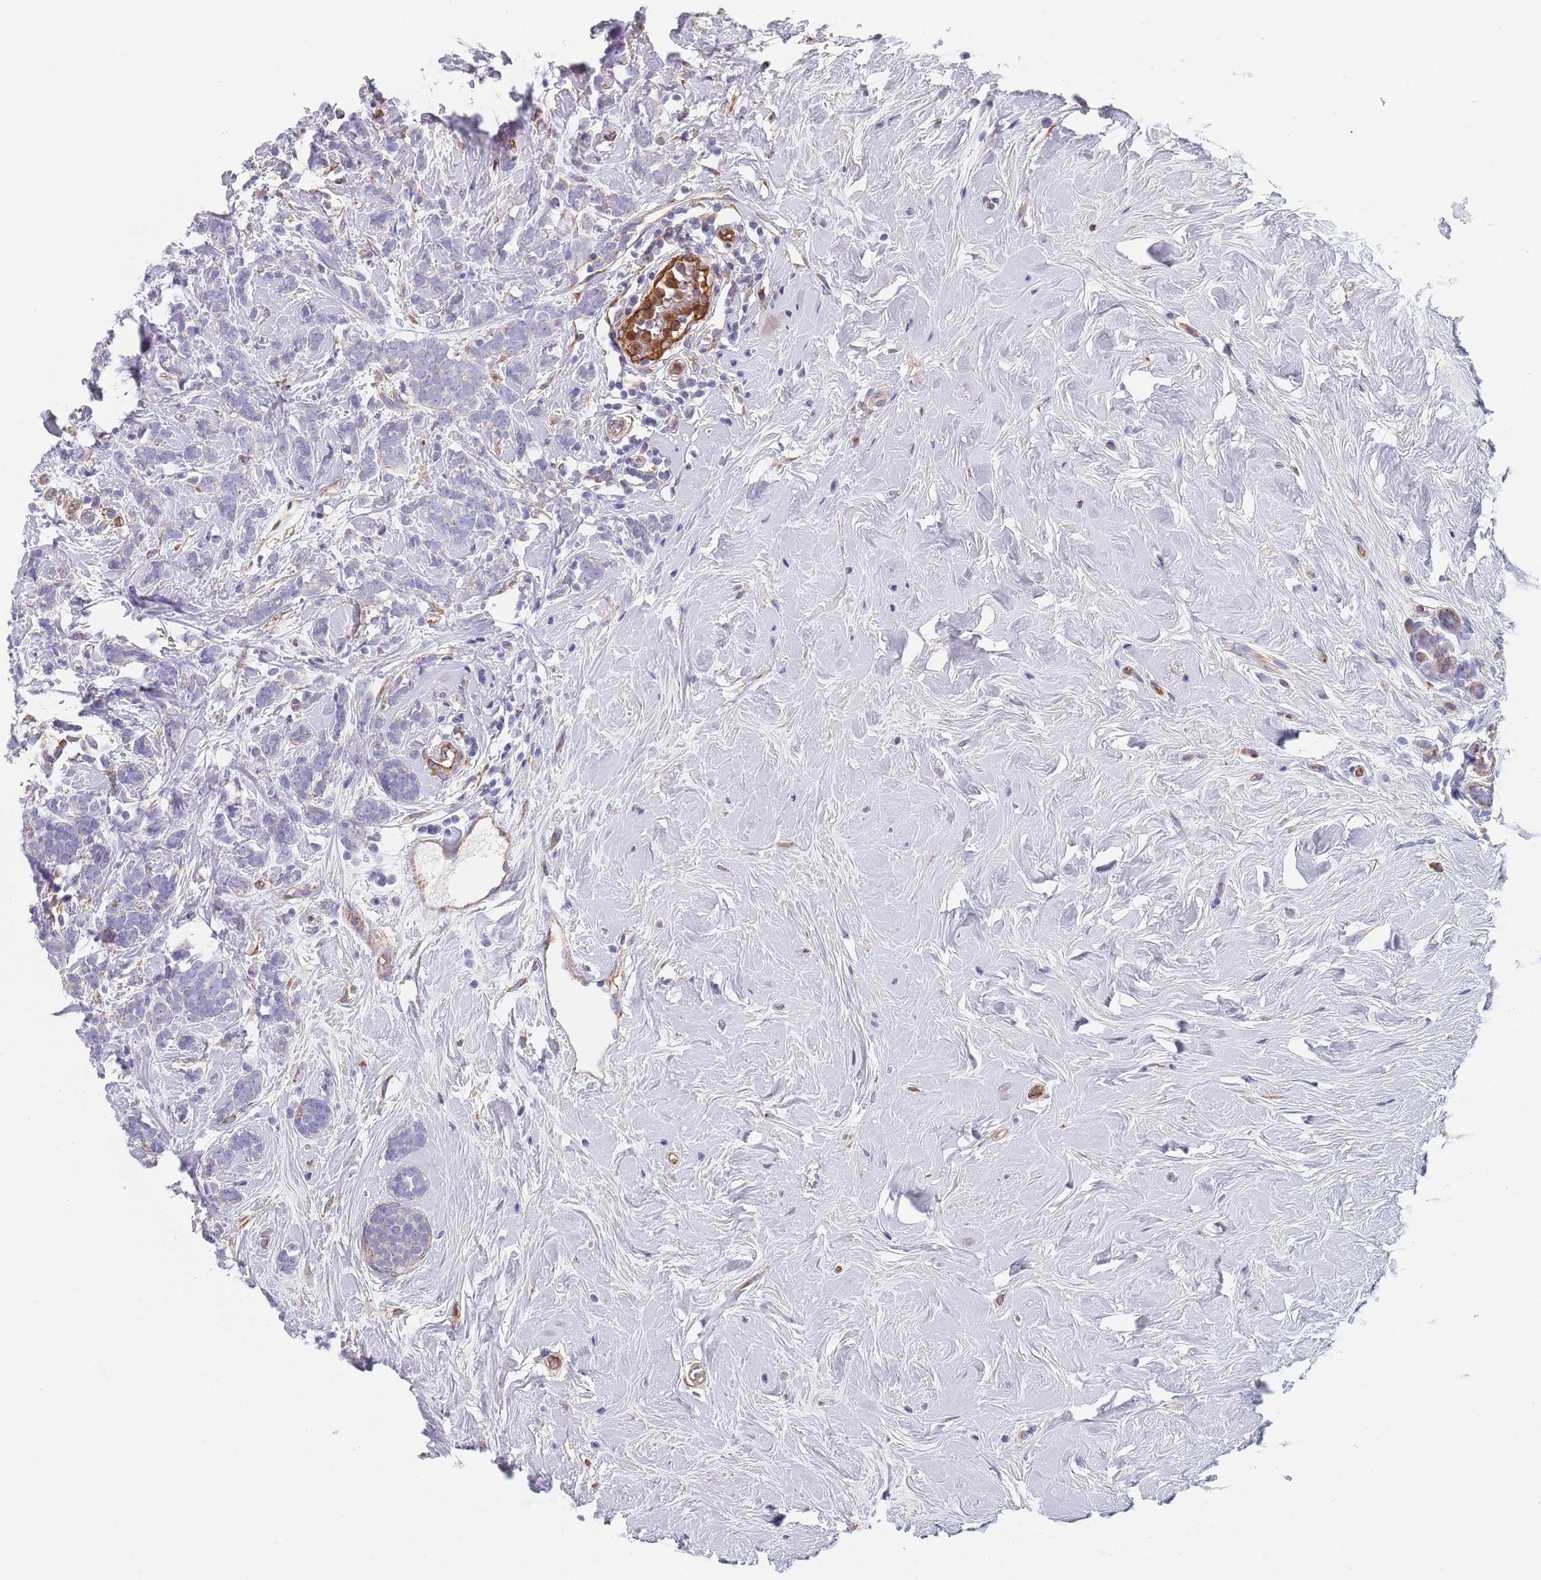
{"staining": {"intensity": "negative", "quantity": "none", "location": "none"}, "tissue": "breast cancer", "cell_type": "Tumor cells", "image_type": "cancer", "snomed": [{"axis": "morphology", "description": "Lobular carcinoma"}, {"axis": "topography", "description": "Breast"}], "caption": "Immunohistochemistry of breast lobular carcinoma reveals no positivity in tumor cells.", "gene": "DCUN1D3", "patient": {"sex": "female", "age": 58}}